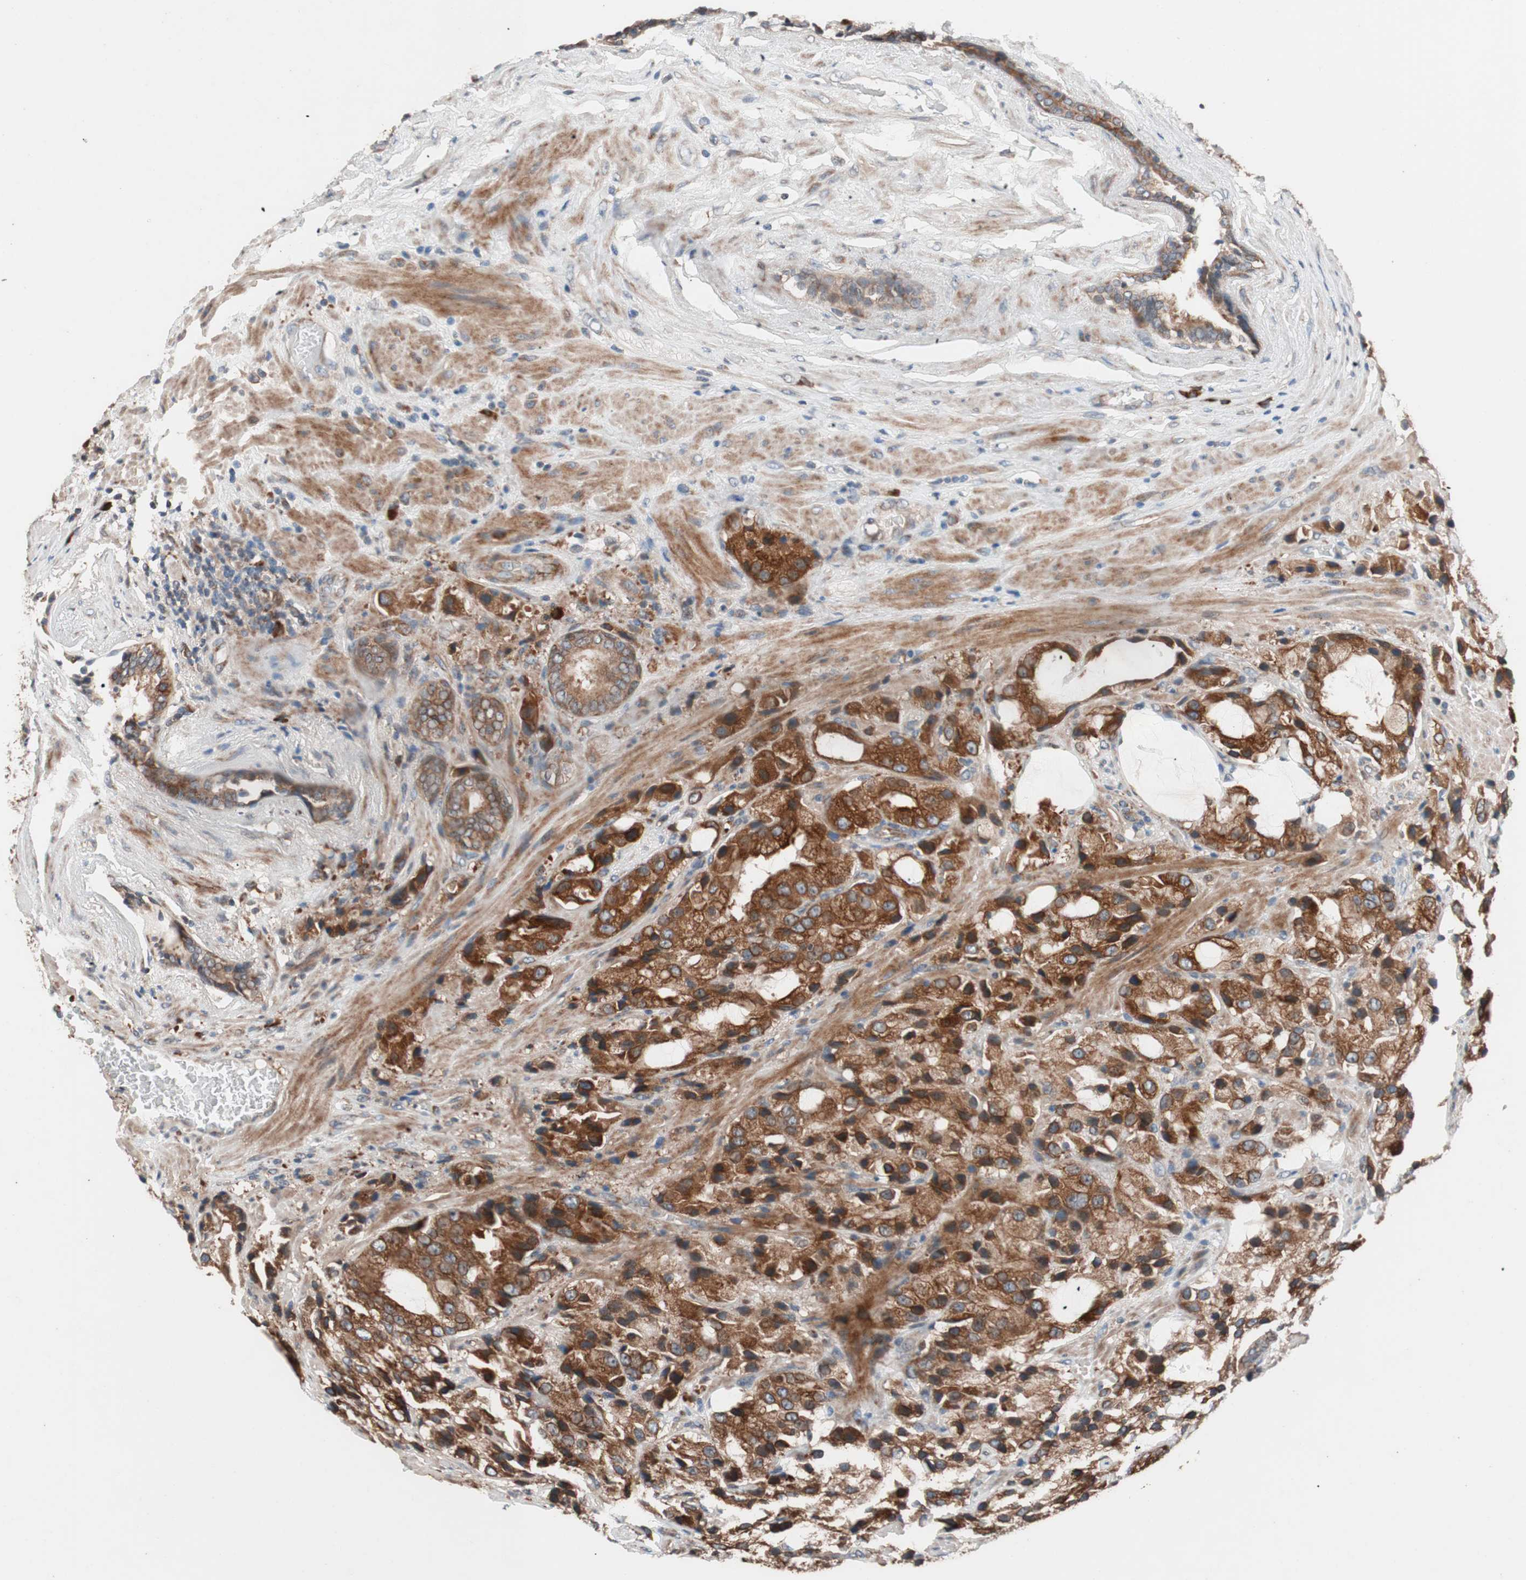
{"staining": {"intensity": "strong", "quantity": ">75%", "location": "cytoplasmic/membranous"}, "tissue": "prostate cancer", "cell_type": "Tumor cells", "image_type": "cancer", "snomed": [{"axis": "morphology", "description": "Adenocarcinoma, High grade"}, {"axis": "topography", "description": "Prostate"}], "caption": "Tumor cells demonstrate high levels of strong cytoplasmic/membranous positivity in approximately >75% of cells in human prostate cancer (adenocarcinoma (high-grade)).", "gene": "FAAH", "patient": {"sex": "male", "age": 70}}